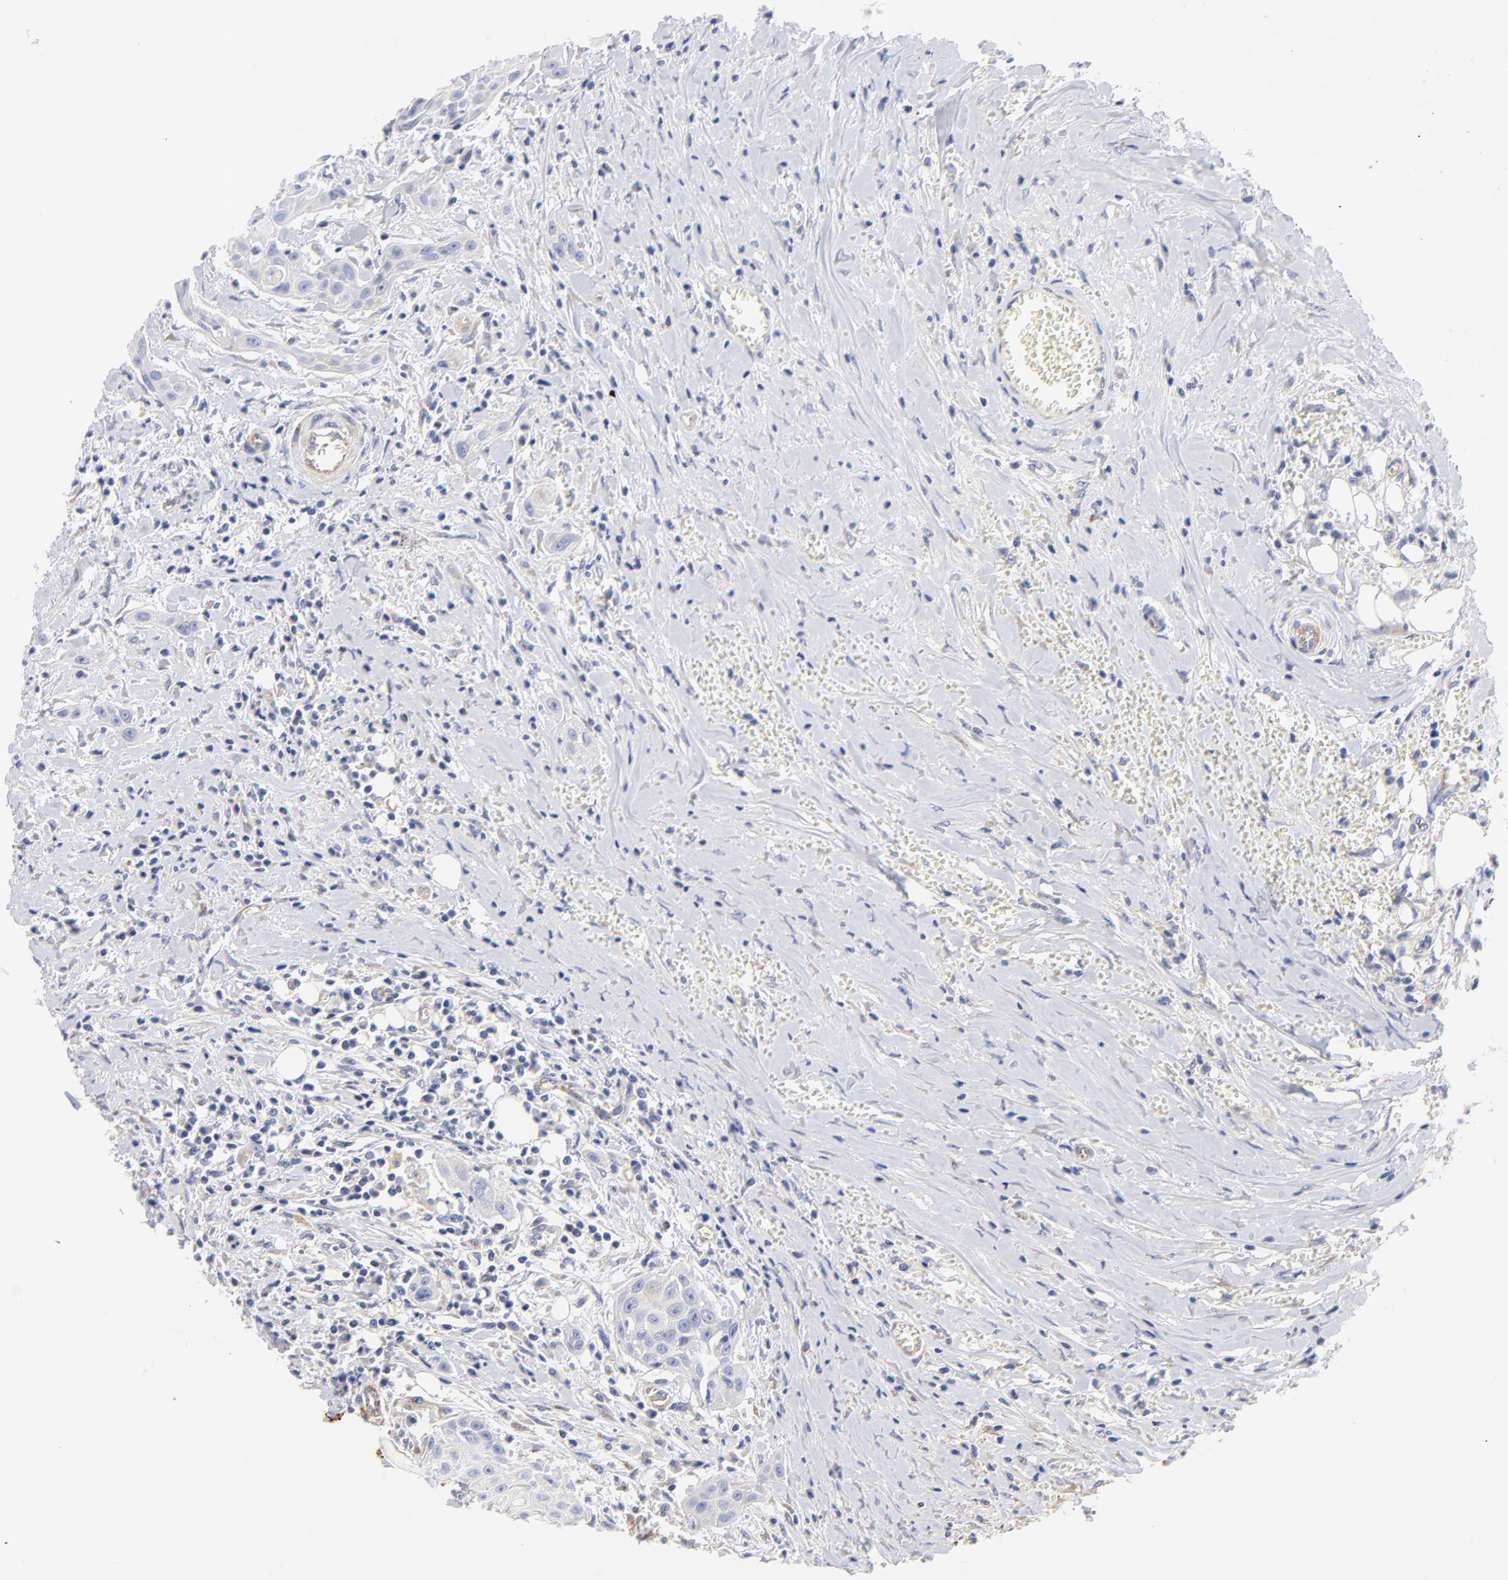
{"staining": {"intensity": "negative", "quantity": "none", "location": "none"}, "tissue": "head and neck cancer", "cell_type": "Tumor cells", "image_type": "cancer", "snomed": [{"axis": "morphology", "description": "Squamous cell carcinoma, NOS"}, {"axis": "morphology", "description": "Squamous cell carcinoma, metastatic, NOS"}, {"axis": "topography", "description": "Lymph node"}, {"axis": "topography", "description": "Salivary gland"}, {"axis": "topography", "description": "Head-Neck"}], "caption": "The IHC image has no significant expression in tumor cells of head and neck cancer (metastatic squamous cell carcinoma) tissue.", "gene": "HS3ST1", "patient": {"sex": "female", "age": 74}}